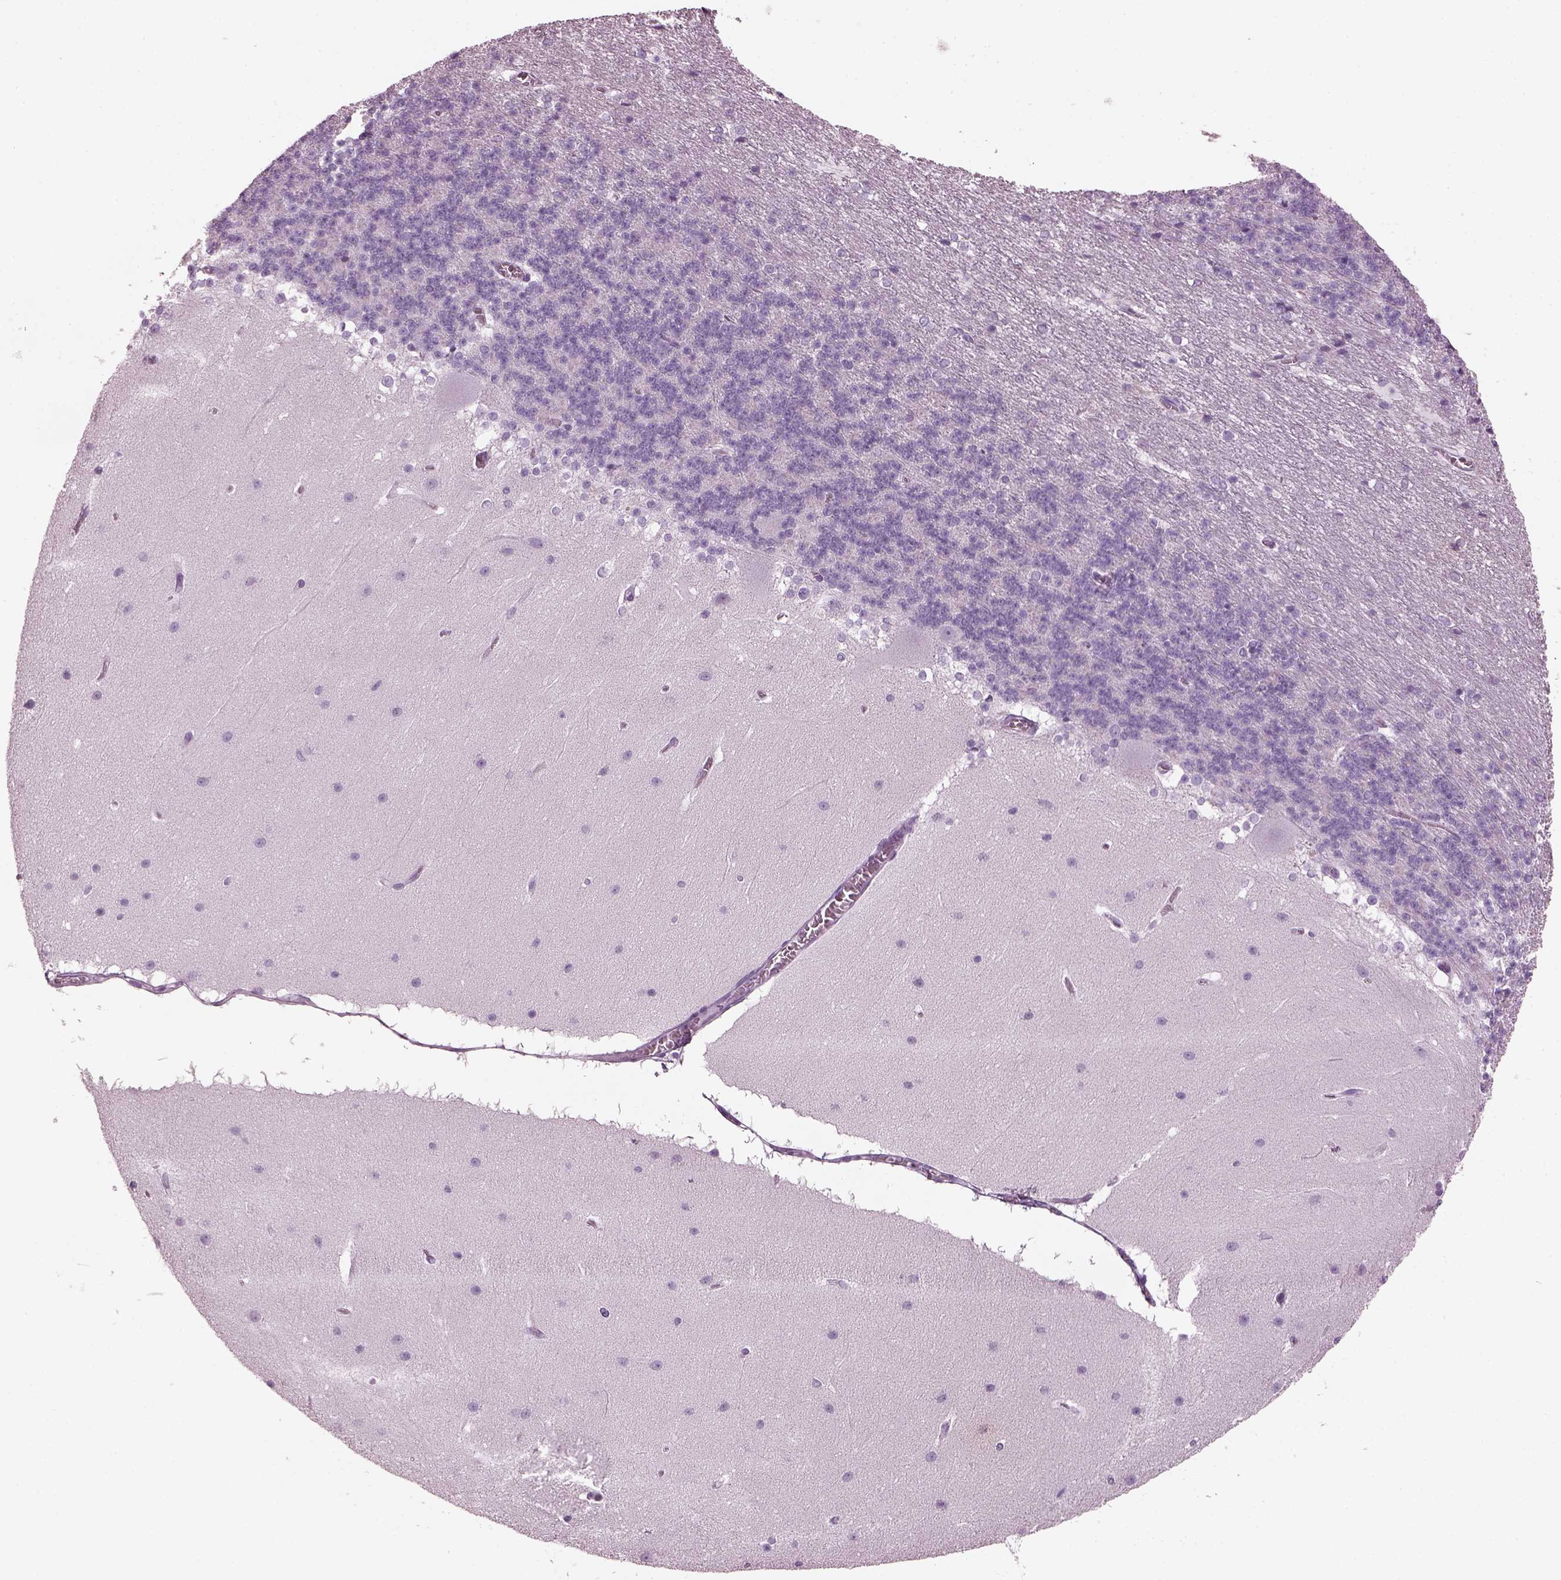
{"staining": {"intensity": "negative", "quantity": "none", "location": "none"}, "tissue": "cerebellum", "cell_type": "Cells in granular layer", "image_type": "normal", "snomed": [{"axis": "morphology", "description": "Normal tissue, NOS"}, {"axis": "topography", "description": "Cerebellum"}], "caption": "The image exhibits no staining of cells in granular layer in unremarkable cerebellum. (DAB (3,3'-diaminobenzidine) immunohistochemistry (IHC) with hematoxylin counter stain).", "gene": "PDC", "patient": {"sex": "female", "age": 19}}